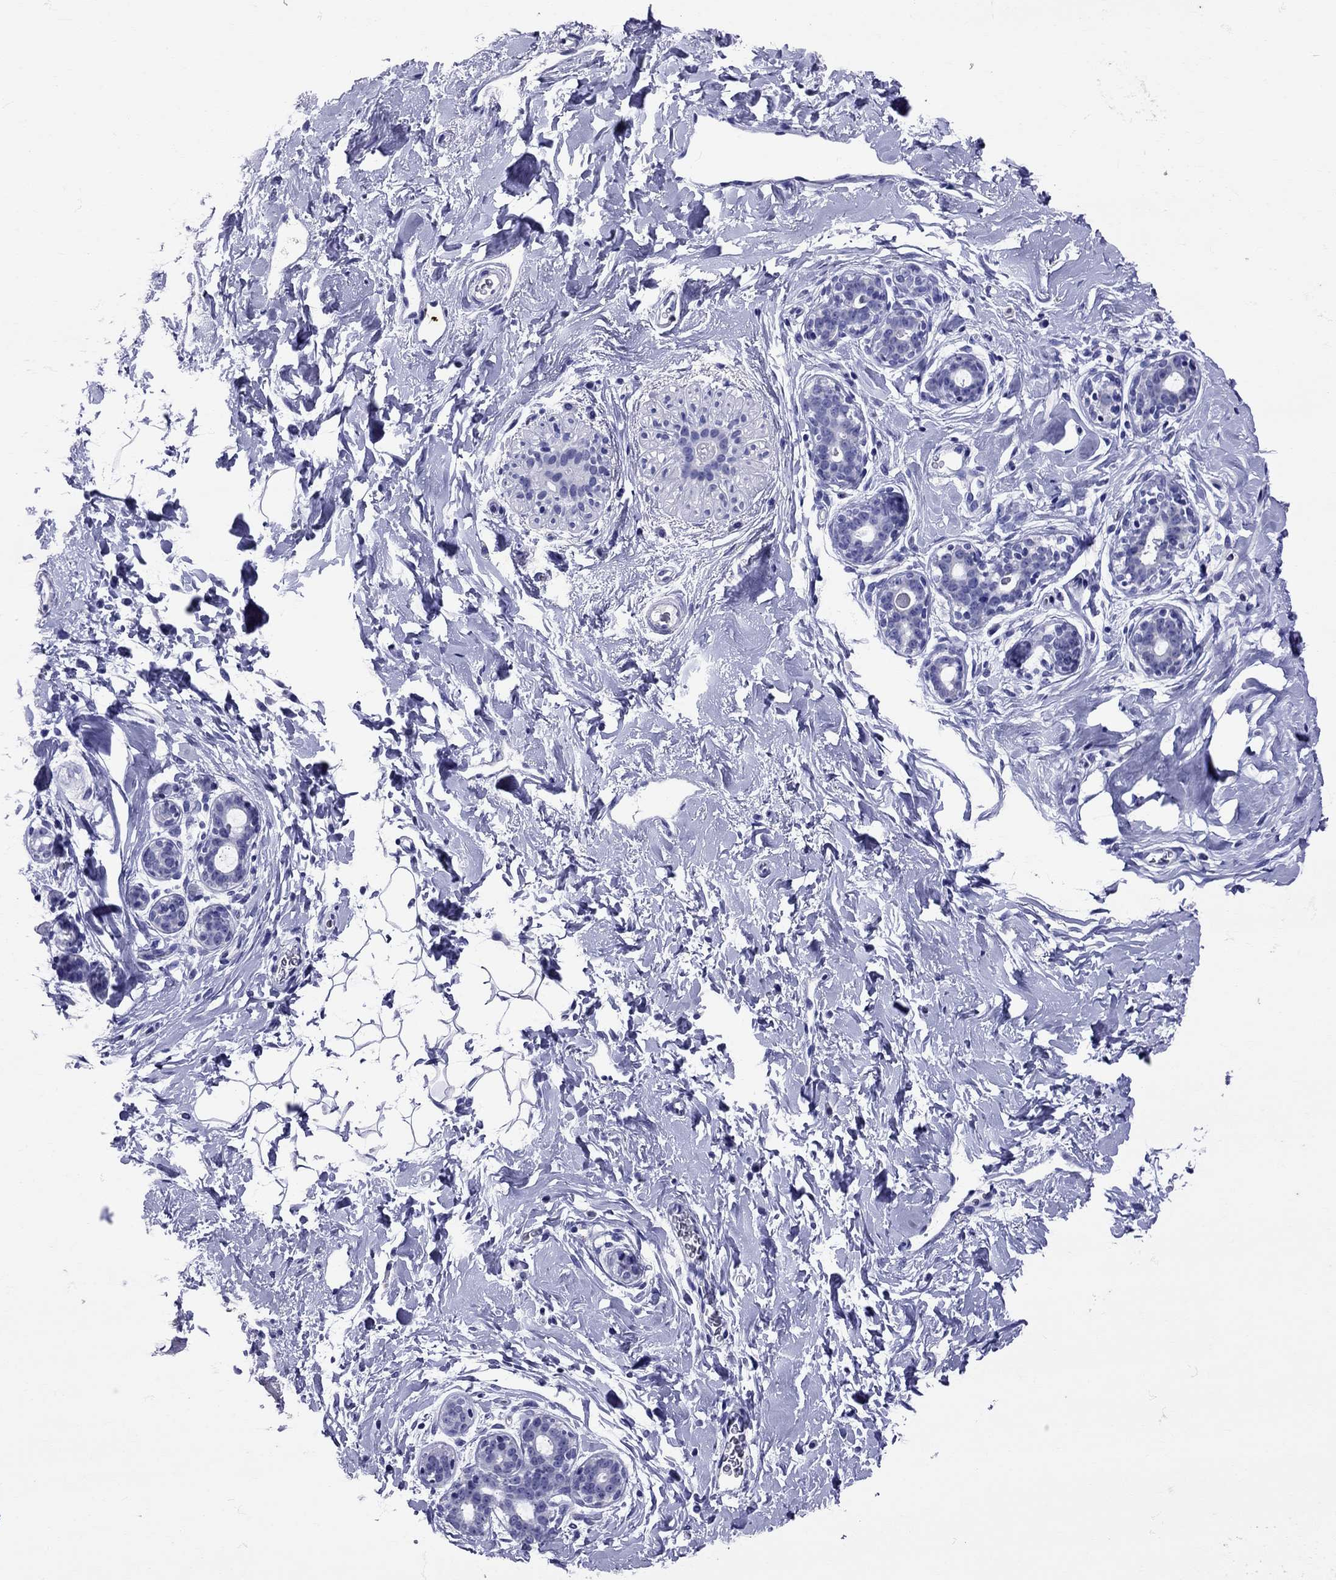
{"staining": {"intensity": "negative", "quantity": "none", "location": "none"}, "tissue": "breast", "cell_type": "Adipocytes", "image_type": "normal", "snomed": [{"axis": "morphology", "description": "Normal tissue, NOS"}, {"axis": "topography", "description": "Breast"}], "caption": "Immunohistochemistry micrograph of benign breast: breast stained with DAB reveals no significant protein staining in adipocytes. (IHC, brightfield microscopy, high magnification).", "gene": "AVP", "patient": {"sex": "female", "age": 43}}